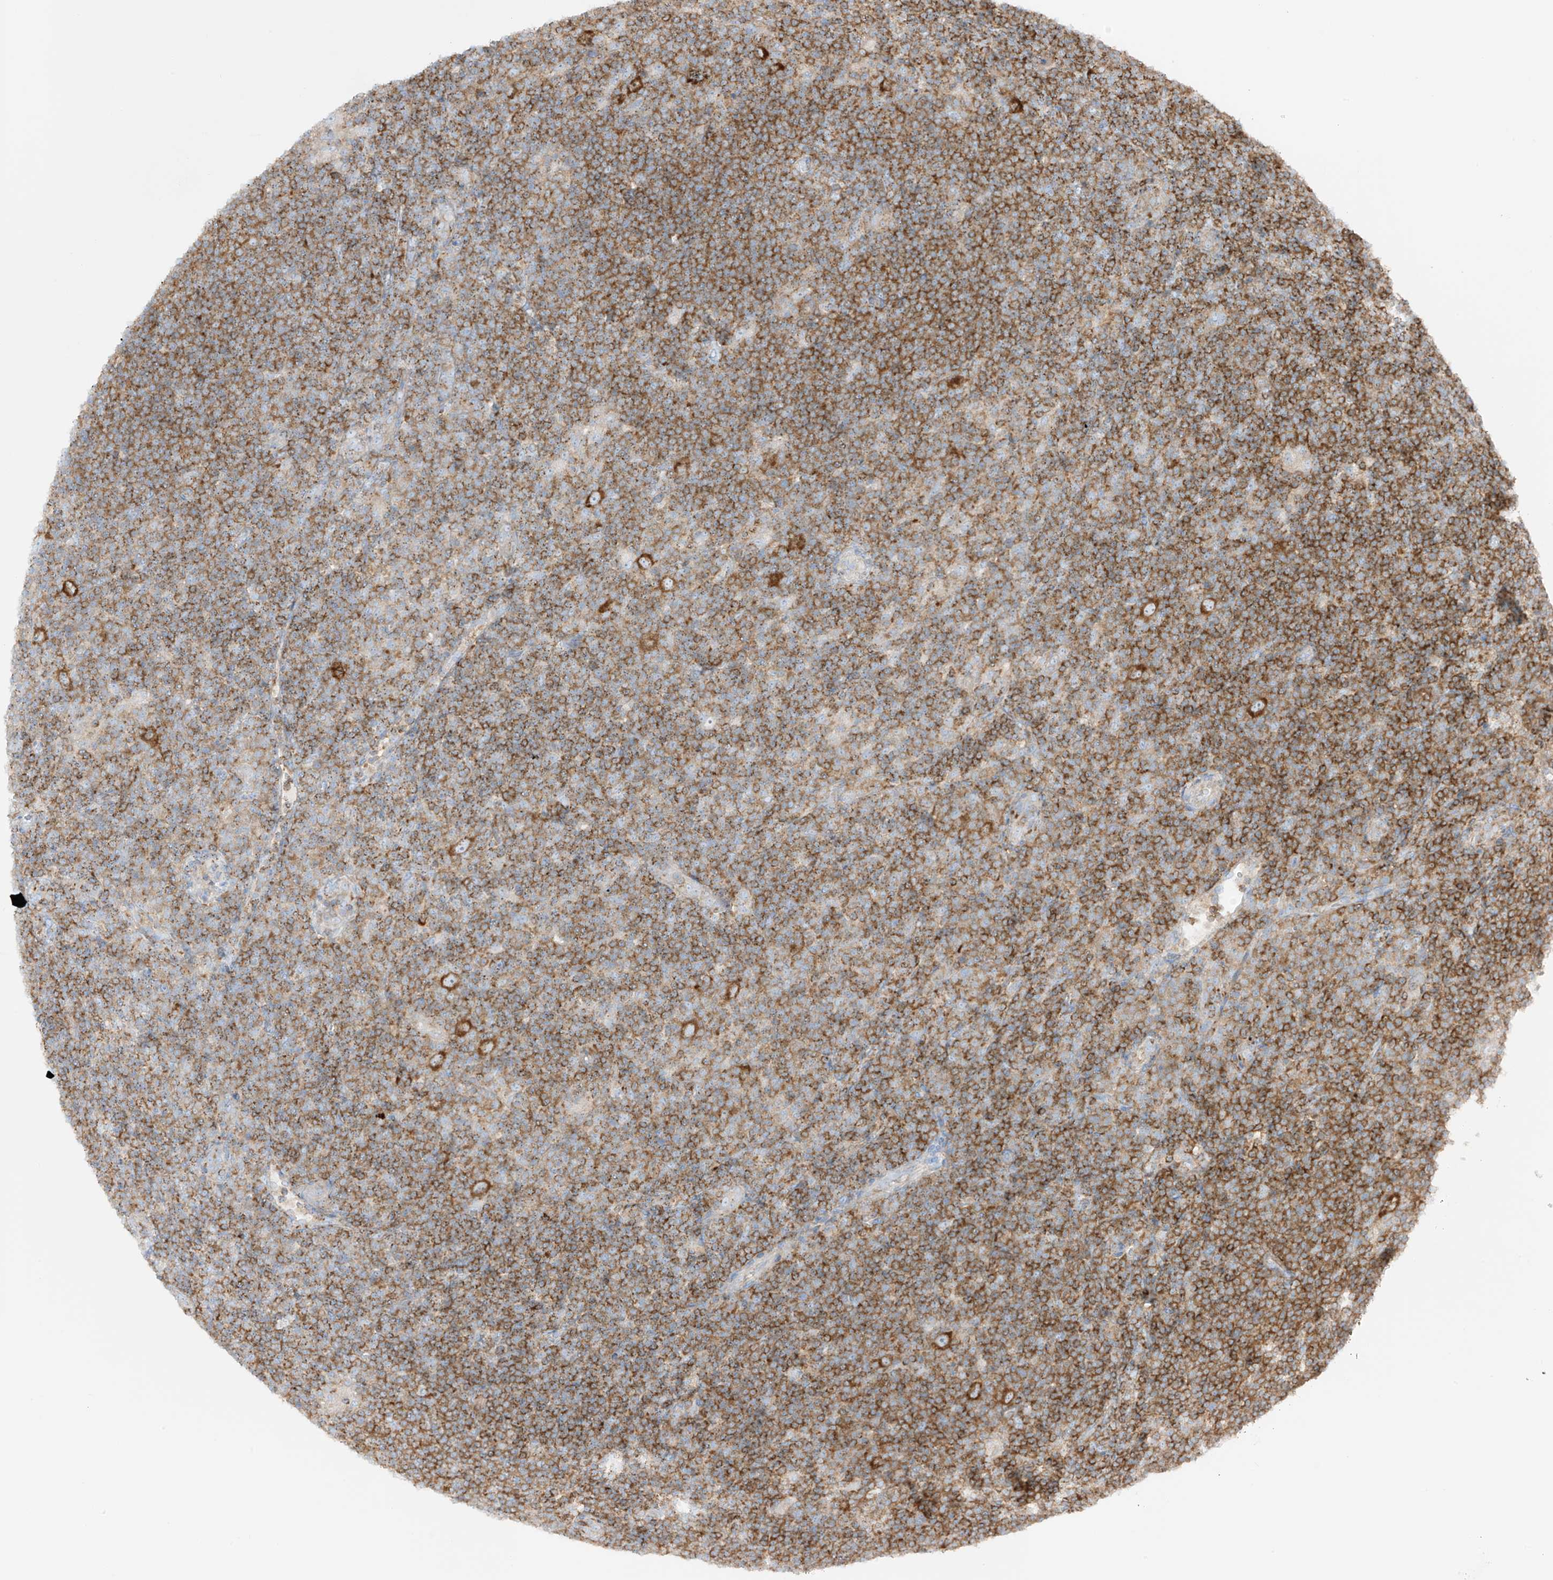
{"staining": {"intensity": "strong", "quantity": ">75%", "location": "cytoplasmic/membranous"}, "tissue": "lymphoma", "cell_type": "Tumor cells", "image_type": "cancer", "snomed": [{"axis": "morphology", "description": "Hodgkin's disease, NOS"}, {"axis": "topography", "description": "Lymph node"}], "caption": "Strong cytoplasmic/membranous protein staining is identified in approximately >75% of tumor cells in Hodgkin's disease.", "gene": "XKR3", "patient": {"sex": "female", "age": 57}}